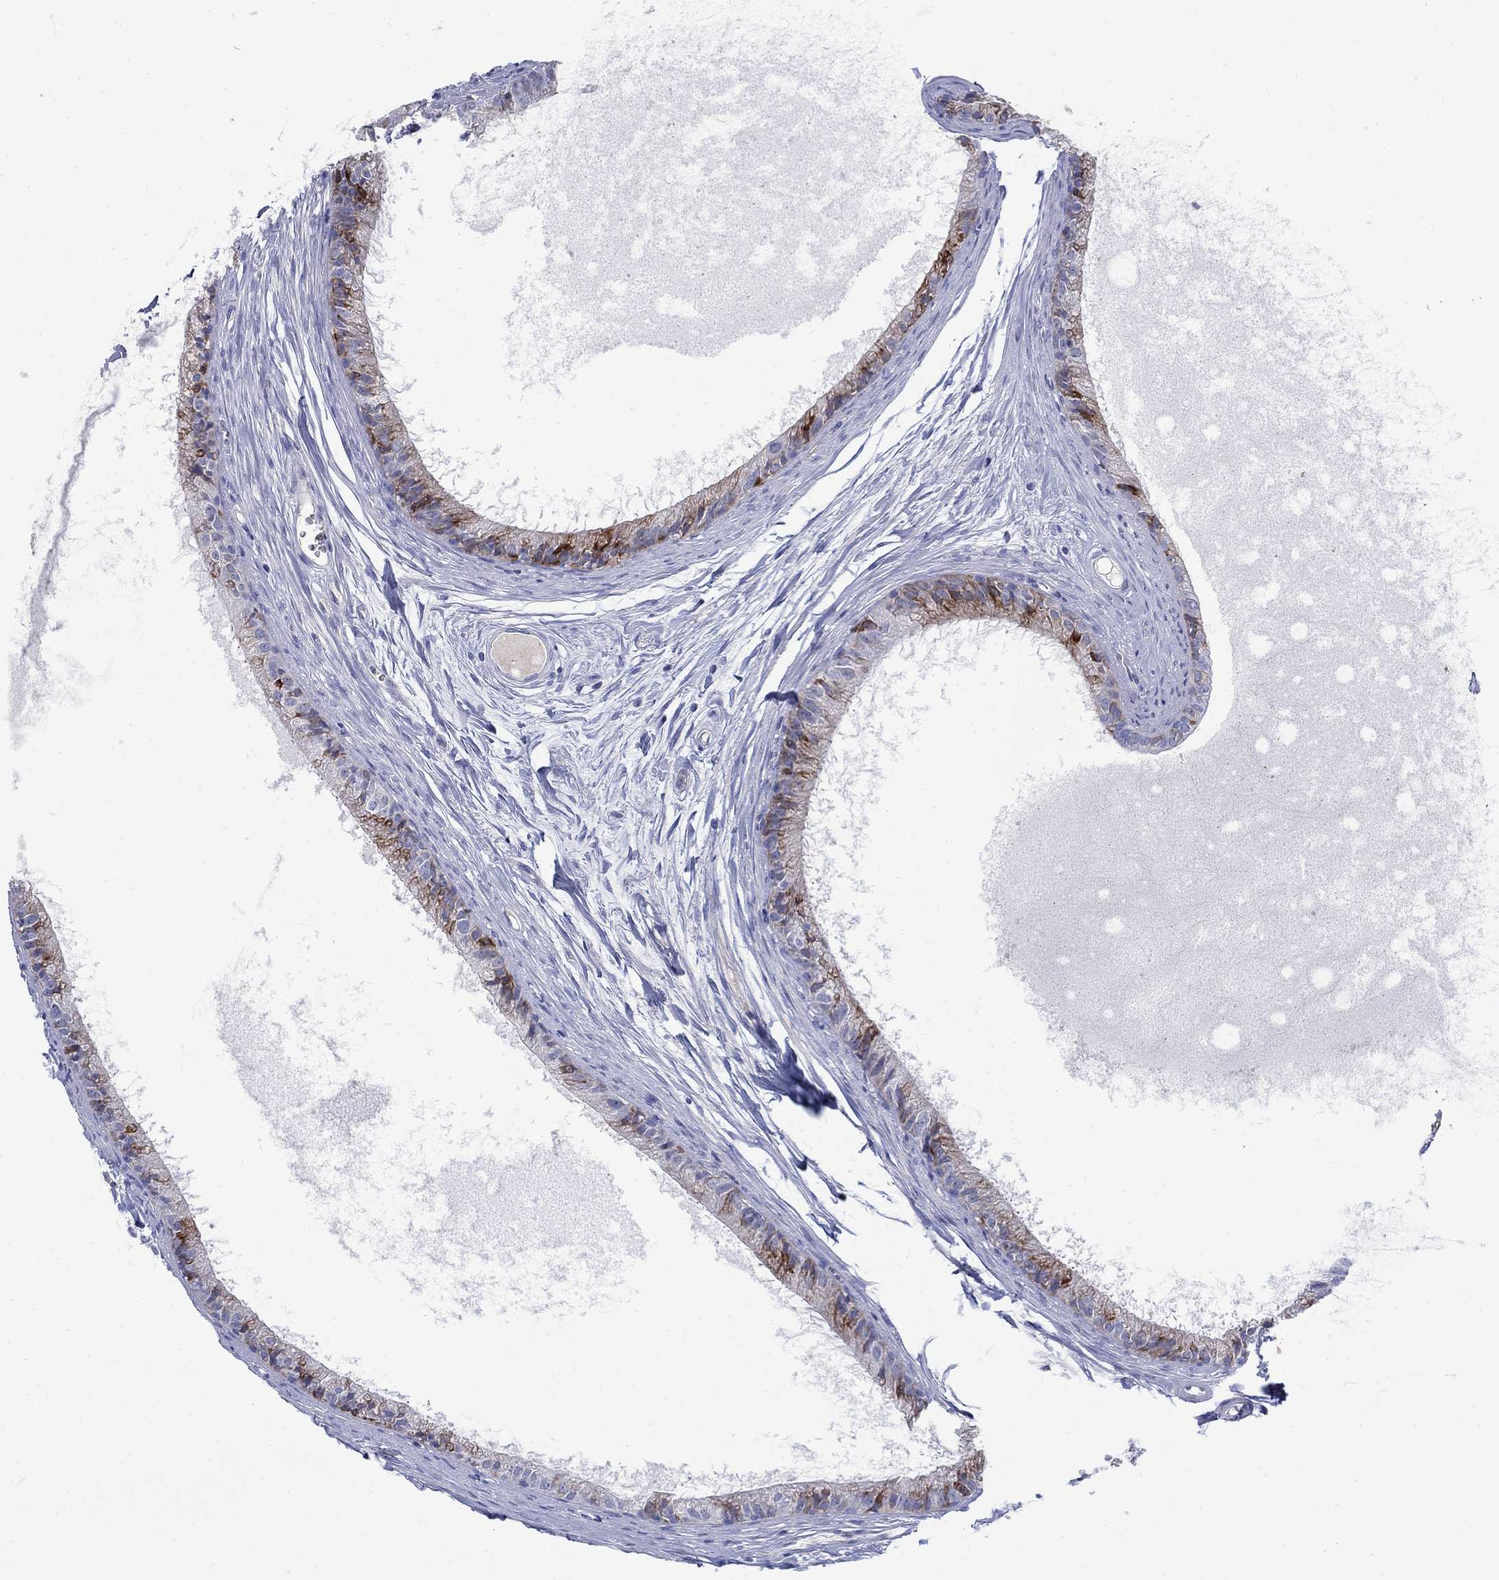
{"staining": {"intensity": "strong", "quantity": "<25%", "location": "cytoplasmic/membranous"}, "tissue": "epididymis", "cell_type": "Glandular cells", "image_type": "normal", "snomed": [{"axis": "morphology", "description": "Normal tissue, NOS"}, {"axis": "topography", "description": "Epididymis"}], "caption": "Protein staining displays strong cytoplasmic/membranous staining in about <25% of glandular cells in unremarkable epididymis.", "gene": "REEP2", "patient": {"sex": "male", "age": 51}}